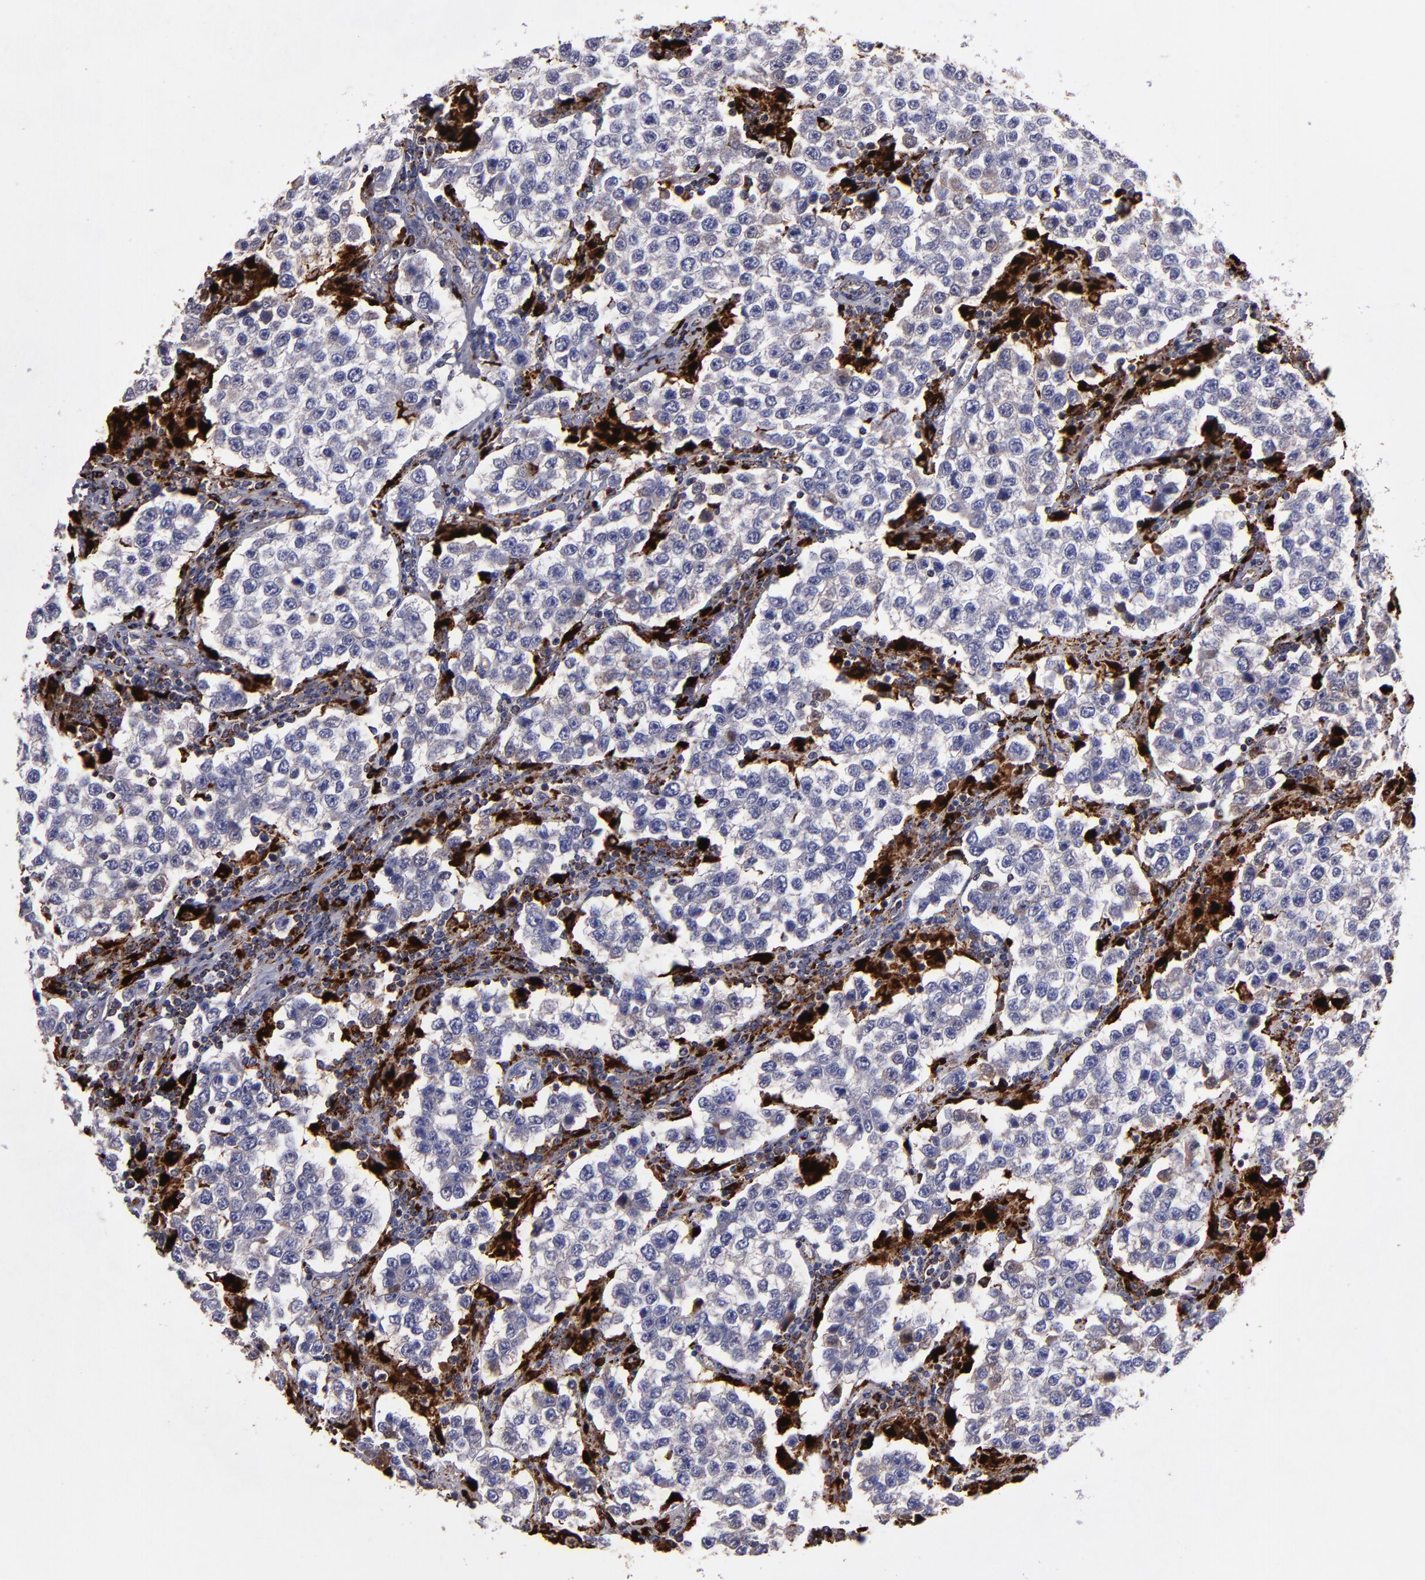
{"staining": {"intensity": "negative", "quantity": "none", "location": "none"}, "tissue": "testis cancer", "cell_type": "Tumor cells", "image_type": "cancer", "snomed": [{"axis": "morphology", "description": "Seminoma, NOS"}, {"axis": "topography", "description": "Testis"}], "caption": "Image shows no protein staining in tumor cells of testis cancer tissue.", "gene": "CTSS", "patient": {"sex": "male", "age": 36}}